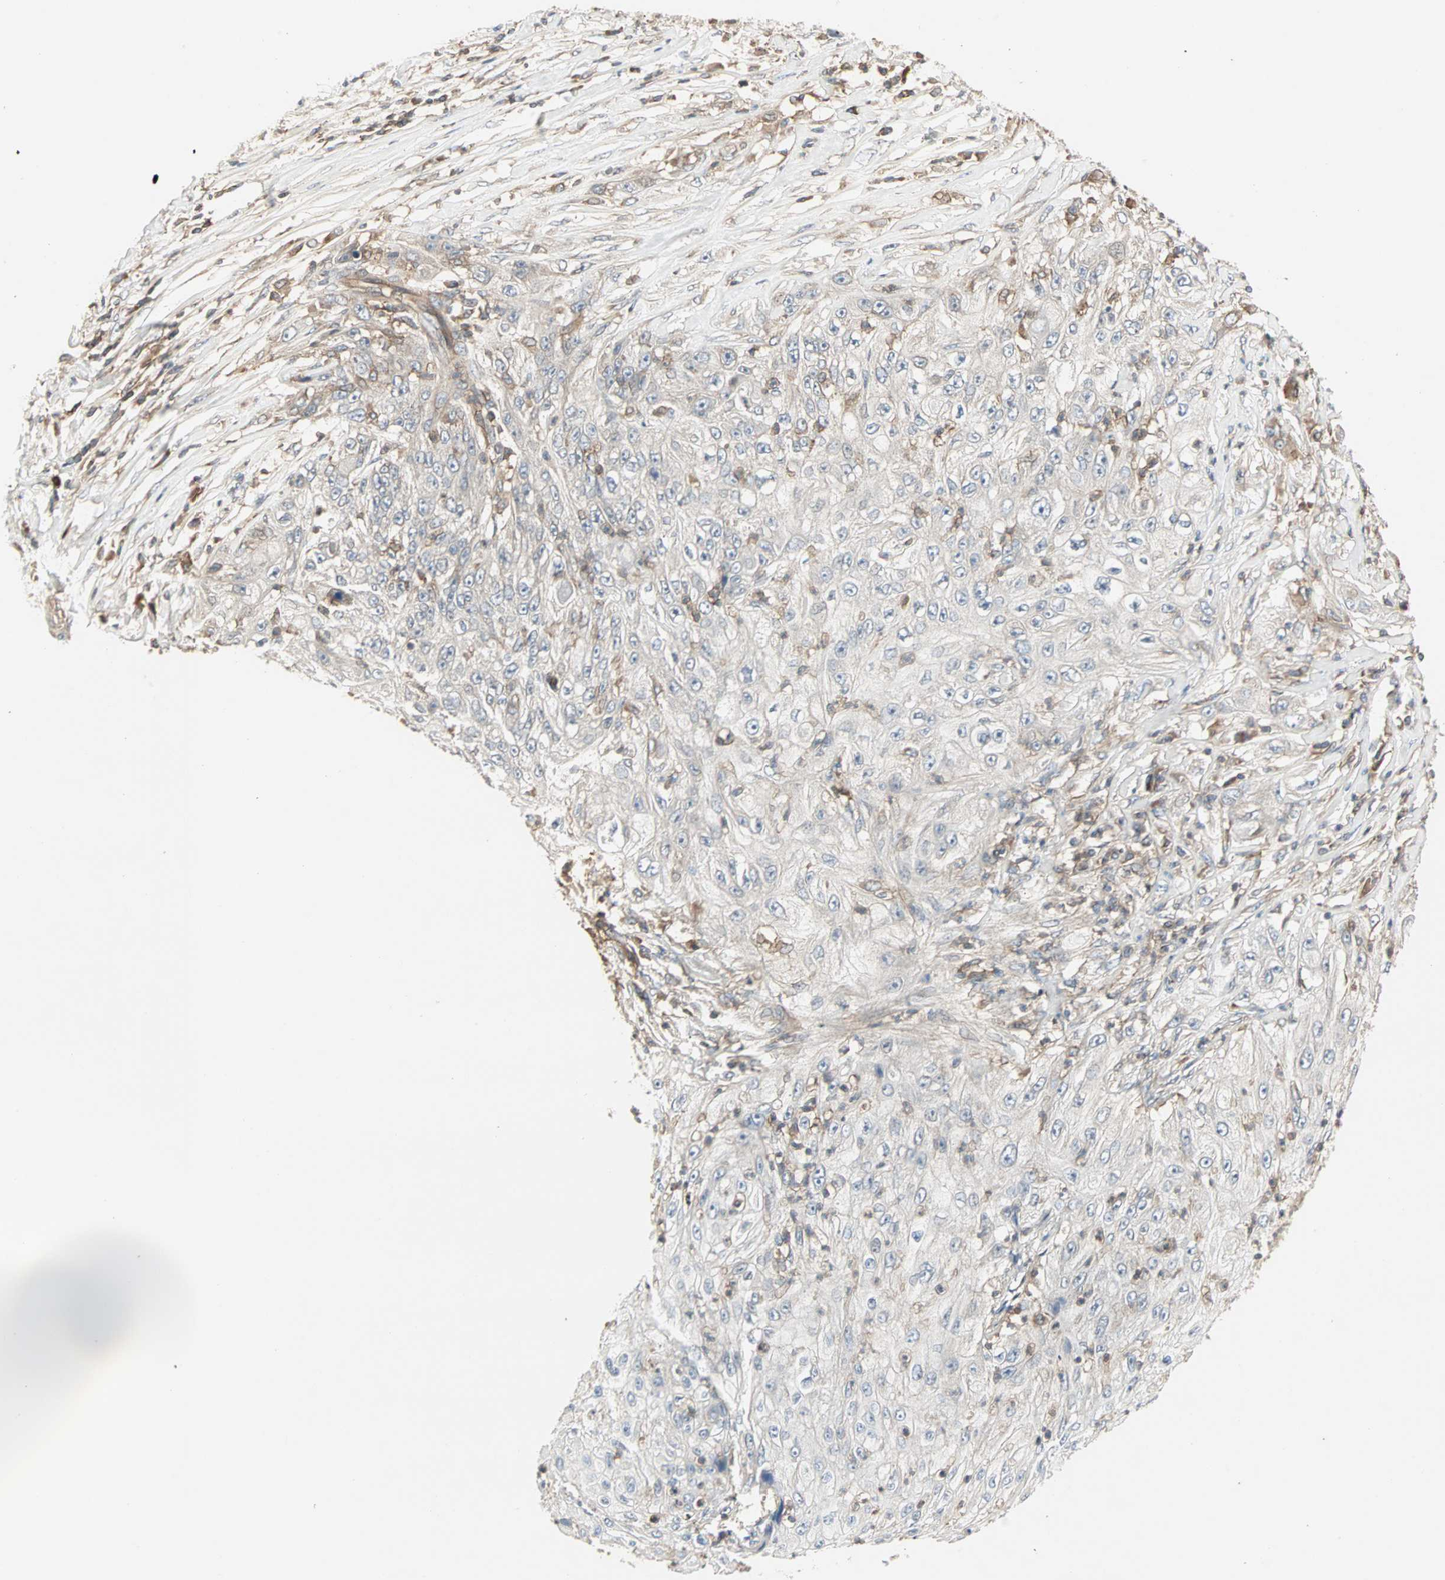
{"staining": {"intensity": "negative", "quantity": "none", "location": "none"}, "tissue": "lung cancer", "cell_type": "Tumor cells", "image_type": "cancer", "snomed": [{"axis": "morphology", "description": "Inflammation, NOS"}, {"axis": "morphology", "description": "Squamous cell carcinoma, NOS"}, {"axis": "topography", "description": "Lymph node"}, {"axis": "topography", "description": "Soft tissue"}, {"axis": "topography", "description": "Lung"}], "caption": "Tumor cells are negative for protein expression in human squamous cell carcinoma (lung).", "gene": "GNAI2", "patient": {"sex": "male", "age": 66}}